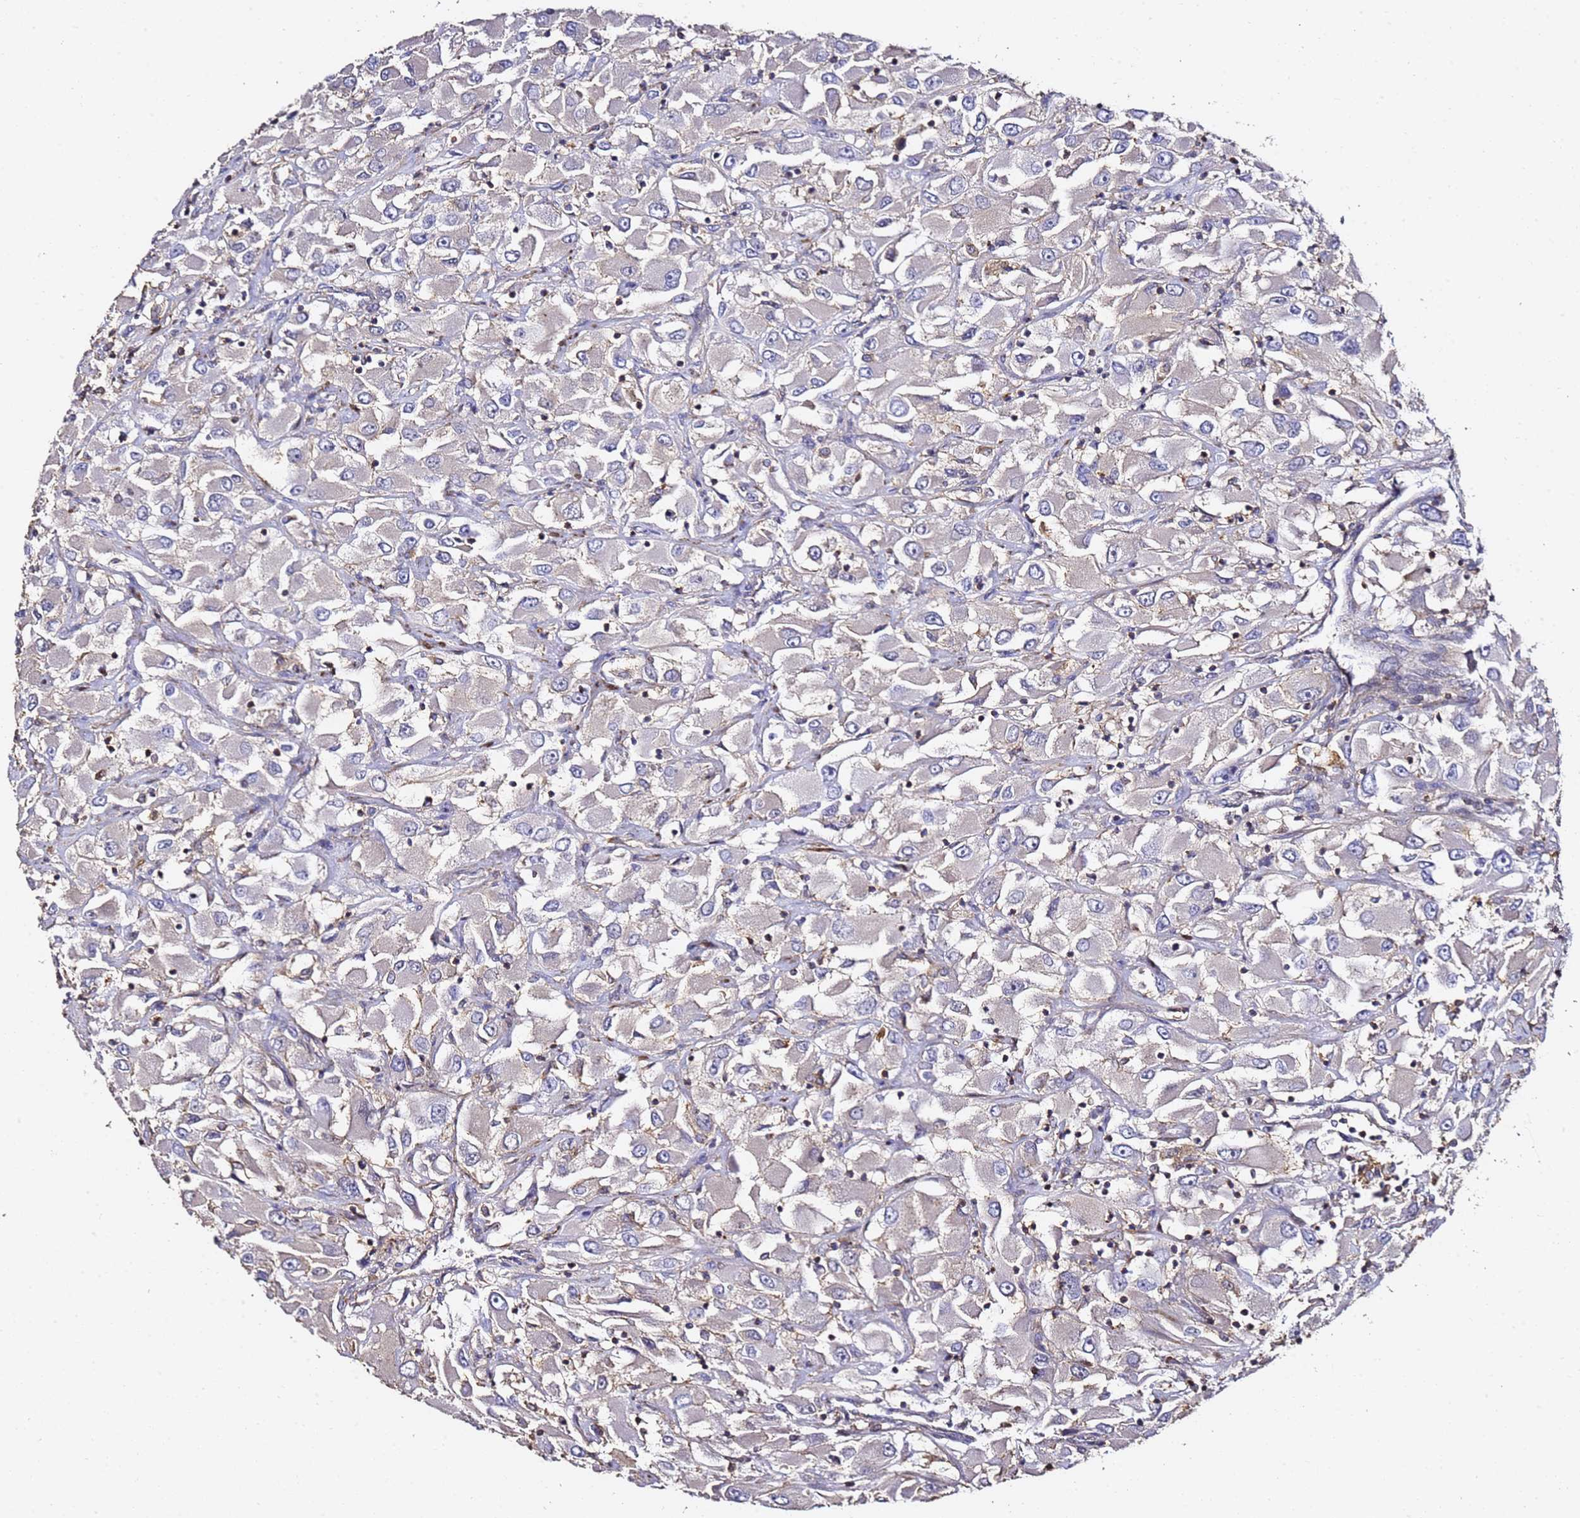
{"staining": {"intensity": "negative", "quantity": "none", "location": "none"}, "tissue": "renal cancer", "cell_type": "Tumor cells", "image_type": "cancer", "snomed": [{"axis": "morphology", "description": "Adenocarcinoma, NOS"}, {"axis": "topography", "description": "Kidney"}], "caption": "This is an IHC micrograph of human adenocarcinoma (renal). There is no expression in tumor cells.", "gene": "ZFP36L2", "patient": {"sex": "female", "age": 52}}